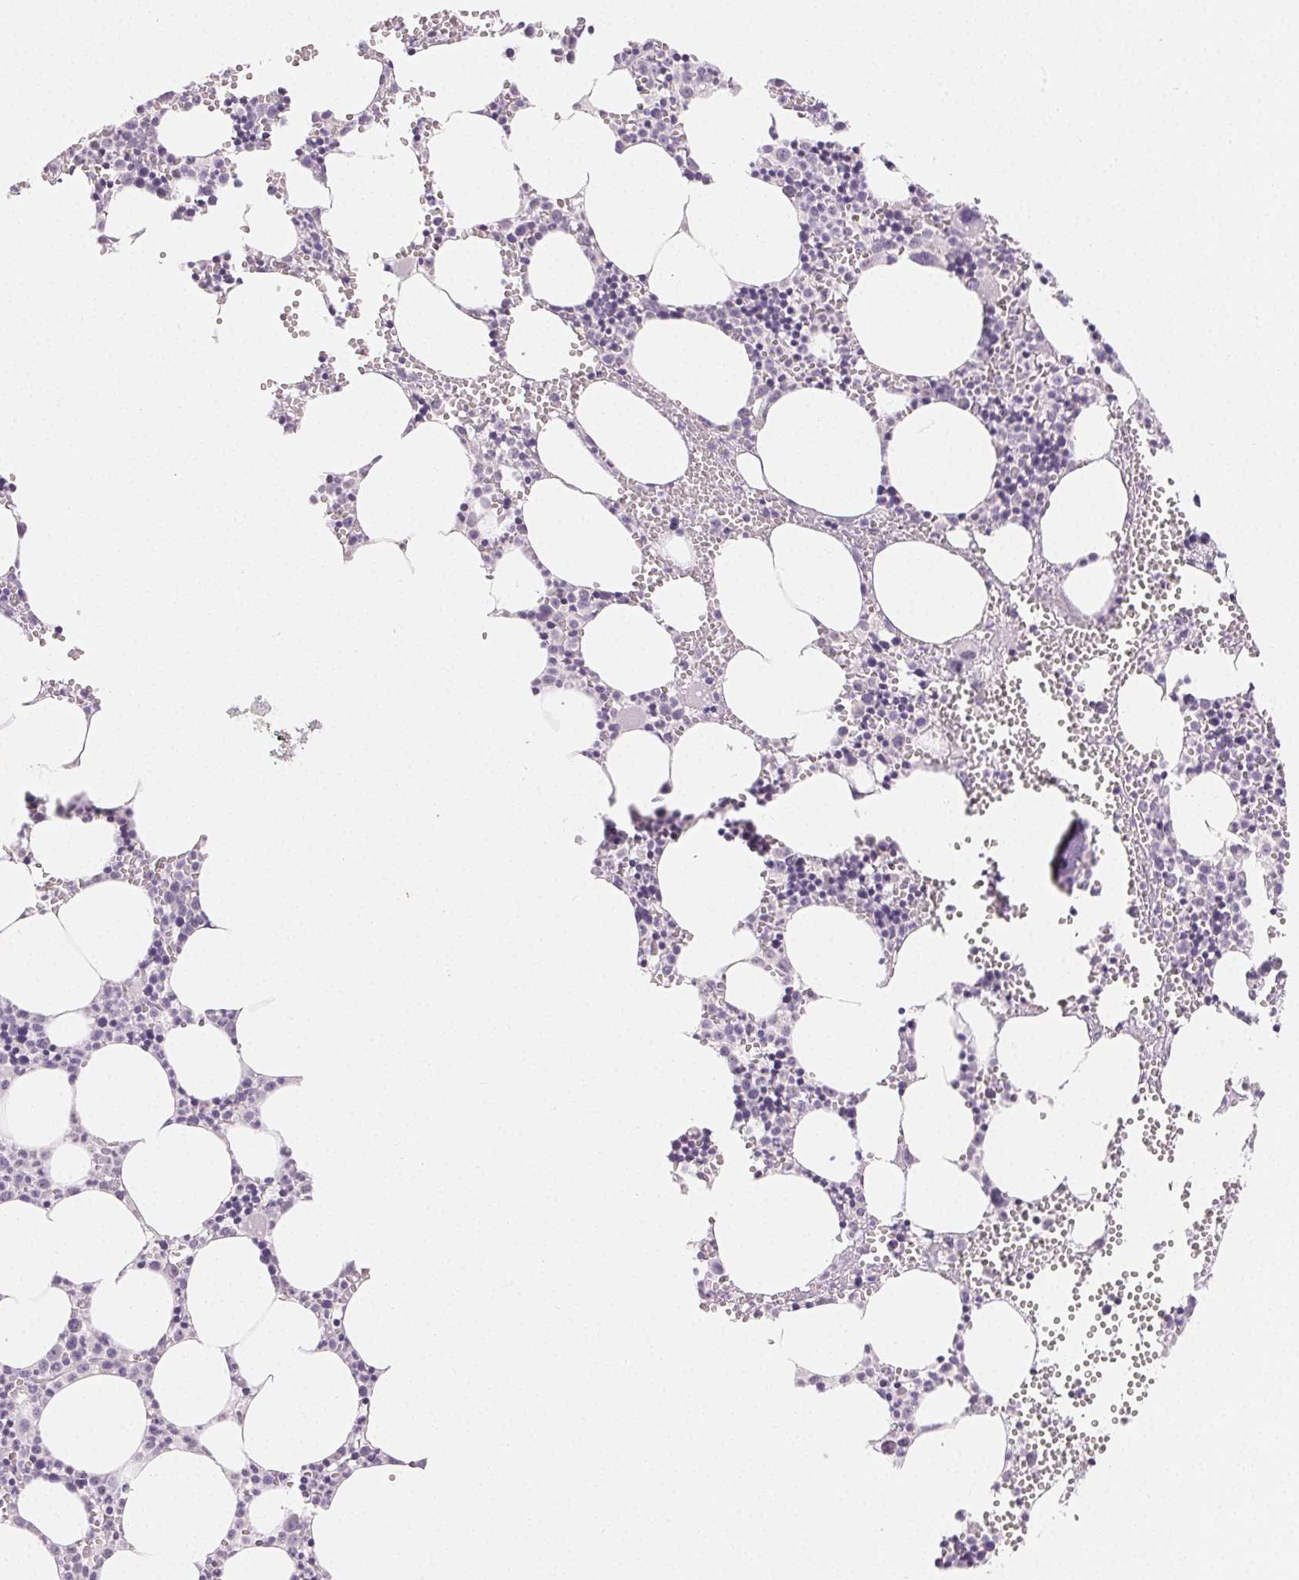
{"staining": {"intensity": "negative", "quantity": "none", "location": "none"}, "tissue": "bone marrow", "cell_type": "Hematopoietic cells", "image_type": "normal", "snomed": [{"axis": "morphology", "description": "Normal tissue, NOS"}, {"axis": "topography", "description": "Bone marrow"}], "caption": "Hematopoietic cells show no significant protein staining in unremarkable bone marrow.", "gene": "SFTPD", "patient": {"sex": "male", "age": 89}}